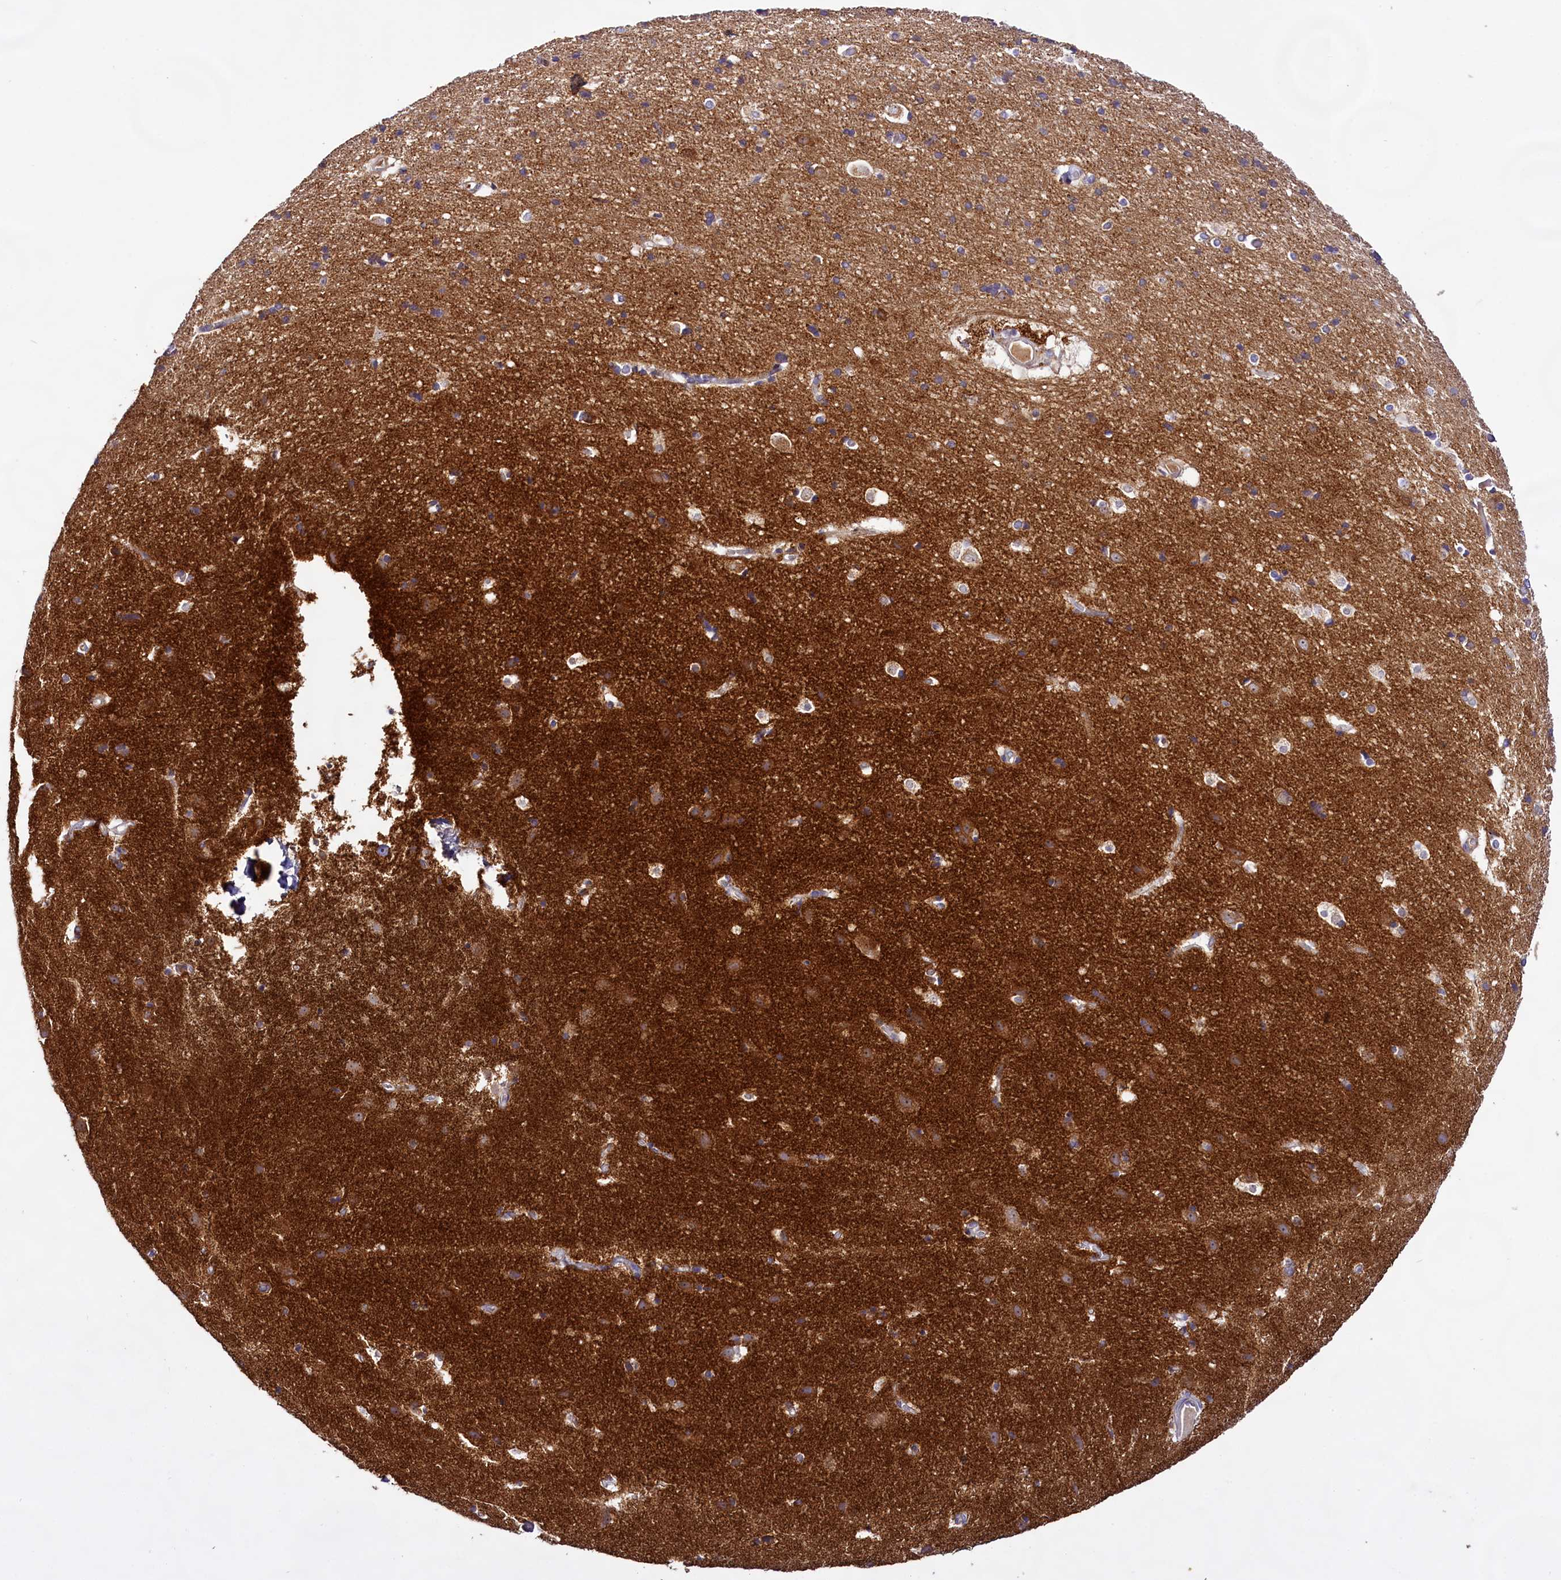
{"staining": {"intensity": "weak", "quantity": "25%-75%", "location": "cytoplasmic/membranous"}, "tissue": "cerebral cortex", "cell_type": "Endothelial cells", "image_type": "normal", "snomed": [{"axis": "morphology", "description": "Normal tissue, NOS"}, {"axis": "topography", "description": "Cerebral cortex"}], "caption": "A brown stain labels weak cytoplasmic/membranous staining of a protein in endothelial cells of benign cerebral cortex. The protein is stained brown, and the nuclei are stained in blue (DAB IHC with brightfield microscopy, high magnification).", "gene": "DMXL2", "patient": {"sex": "male", "age": 54}}